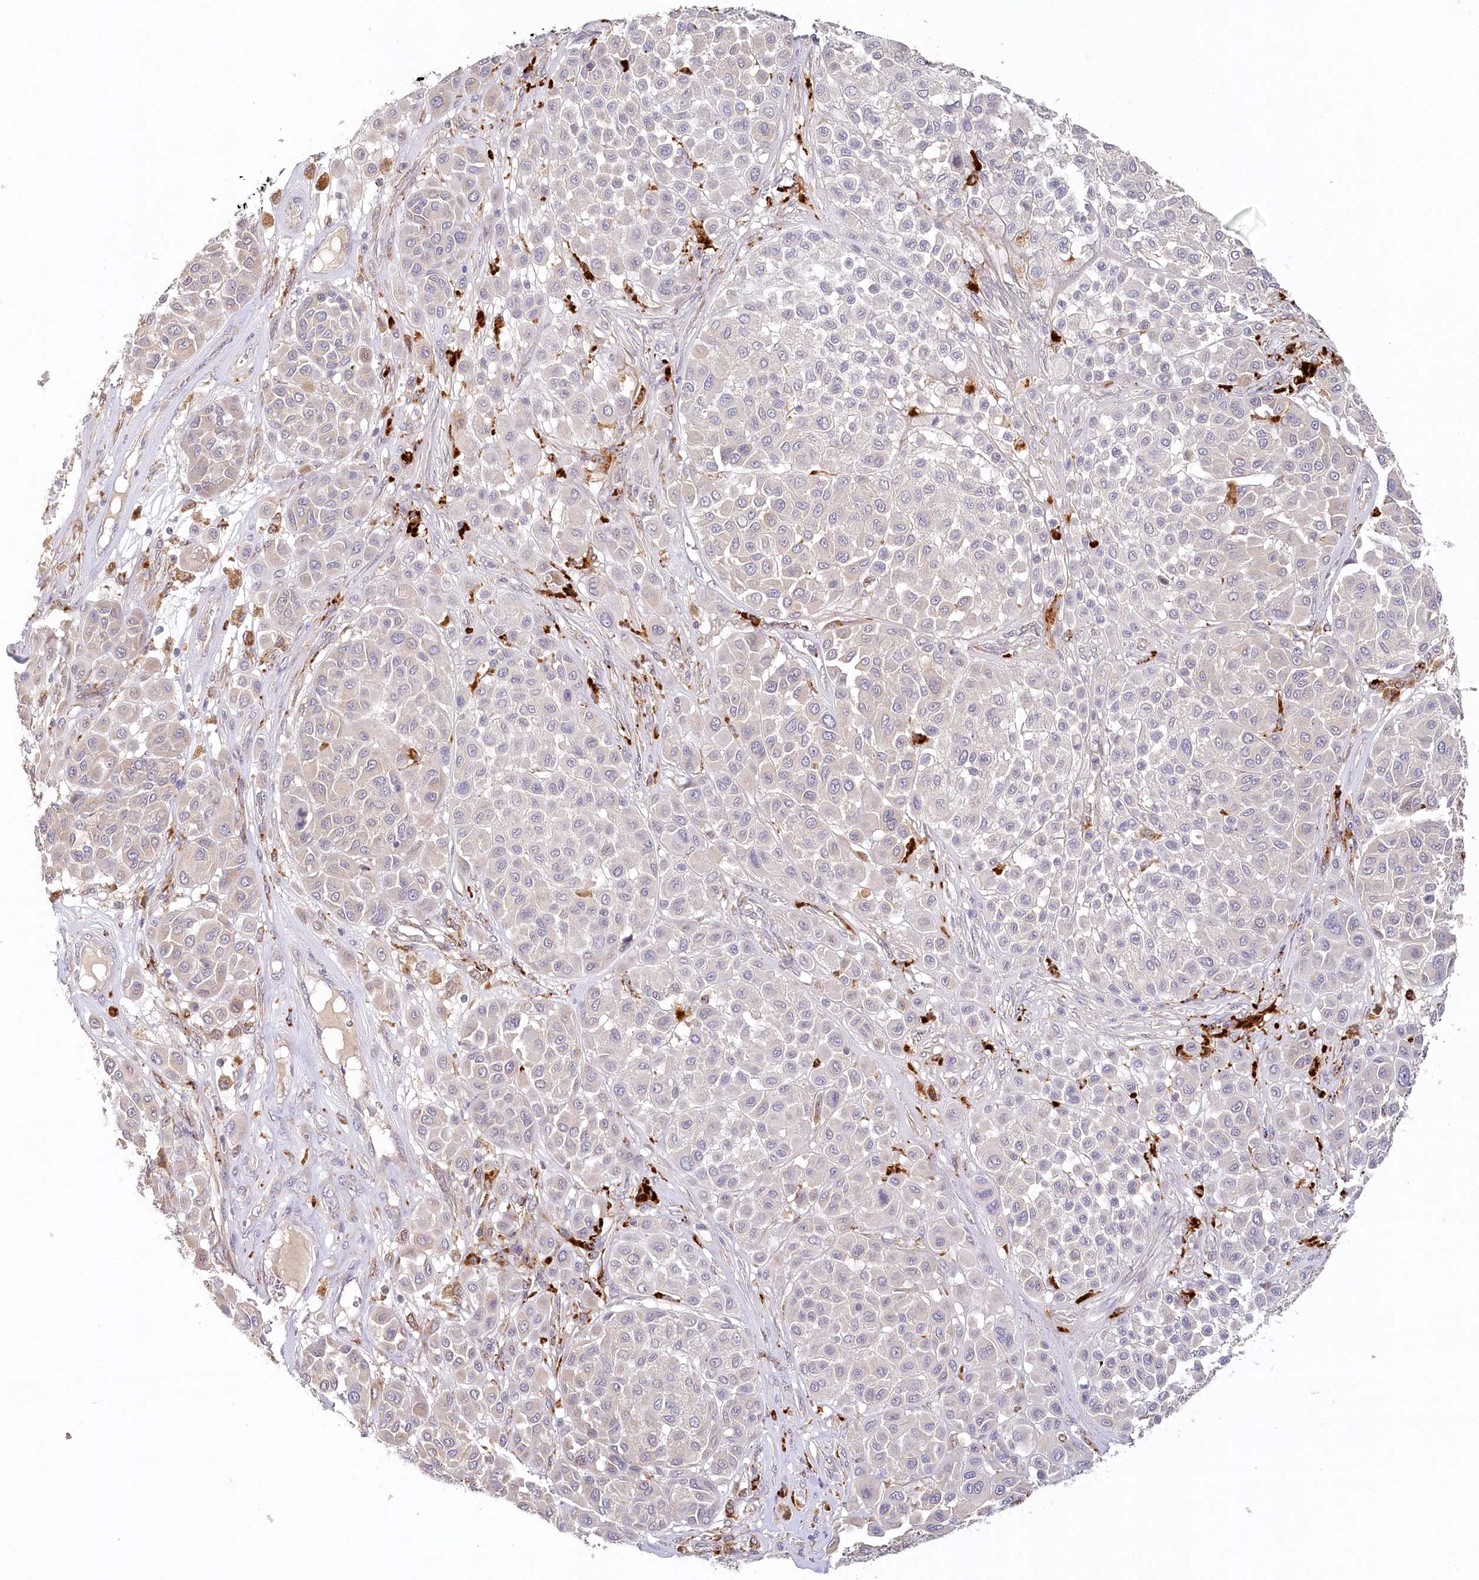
{"staining": {"intensity": "negative", "quantity": "none", "location": "none"}, "tissue": "melanoma", "cell_type": "Tumor cells", "image_type": "cancer", "snomed": [{"axis": "morphology", "description": "Malignant melanoma, Metastatic site"}, {"axis": "topography", "description": "Soft tissue"}], "caption": "Micrograph shows no significant protein positivity in tumor cells of malignant melanoma (metastatic site).", "gene": "VSIG1", "patient": {"sex": "male", "age": 41}}